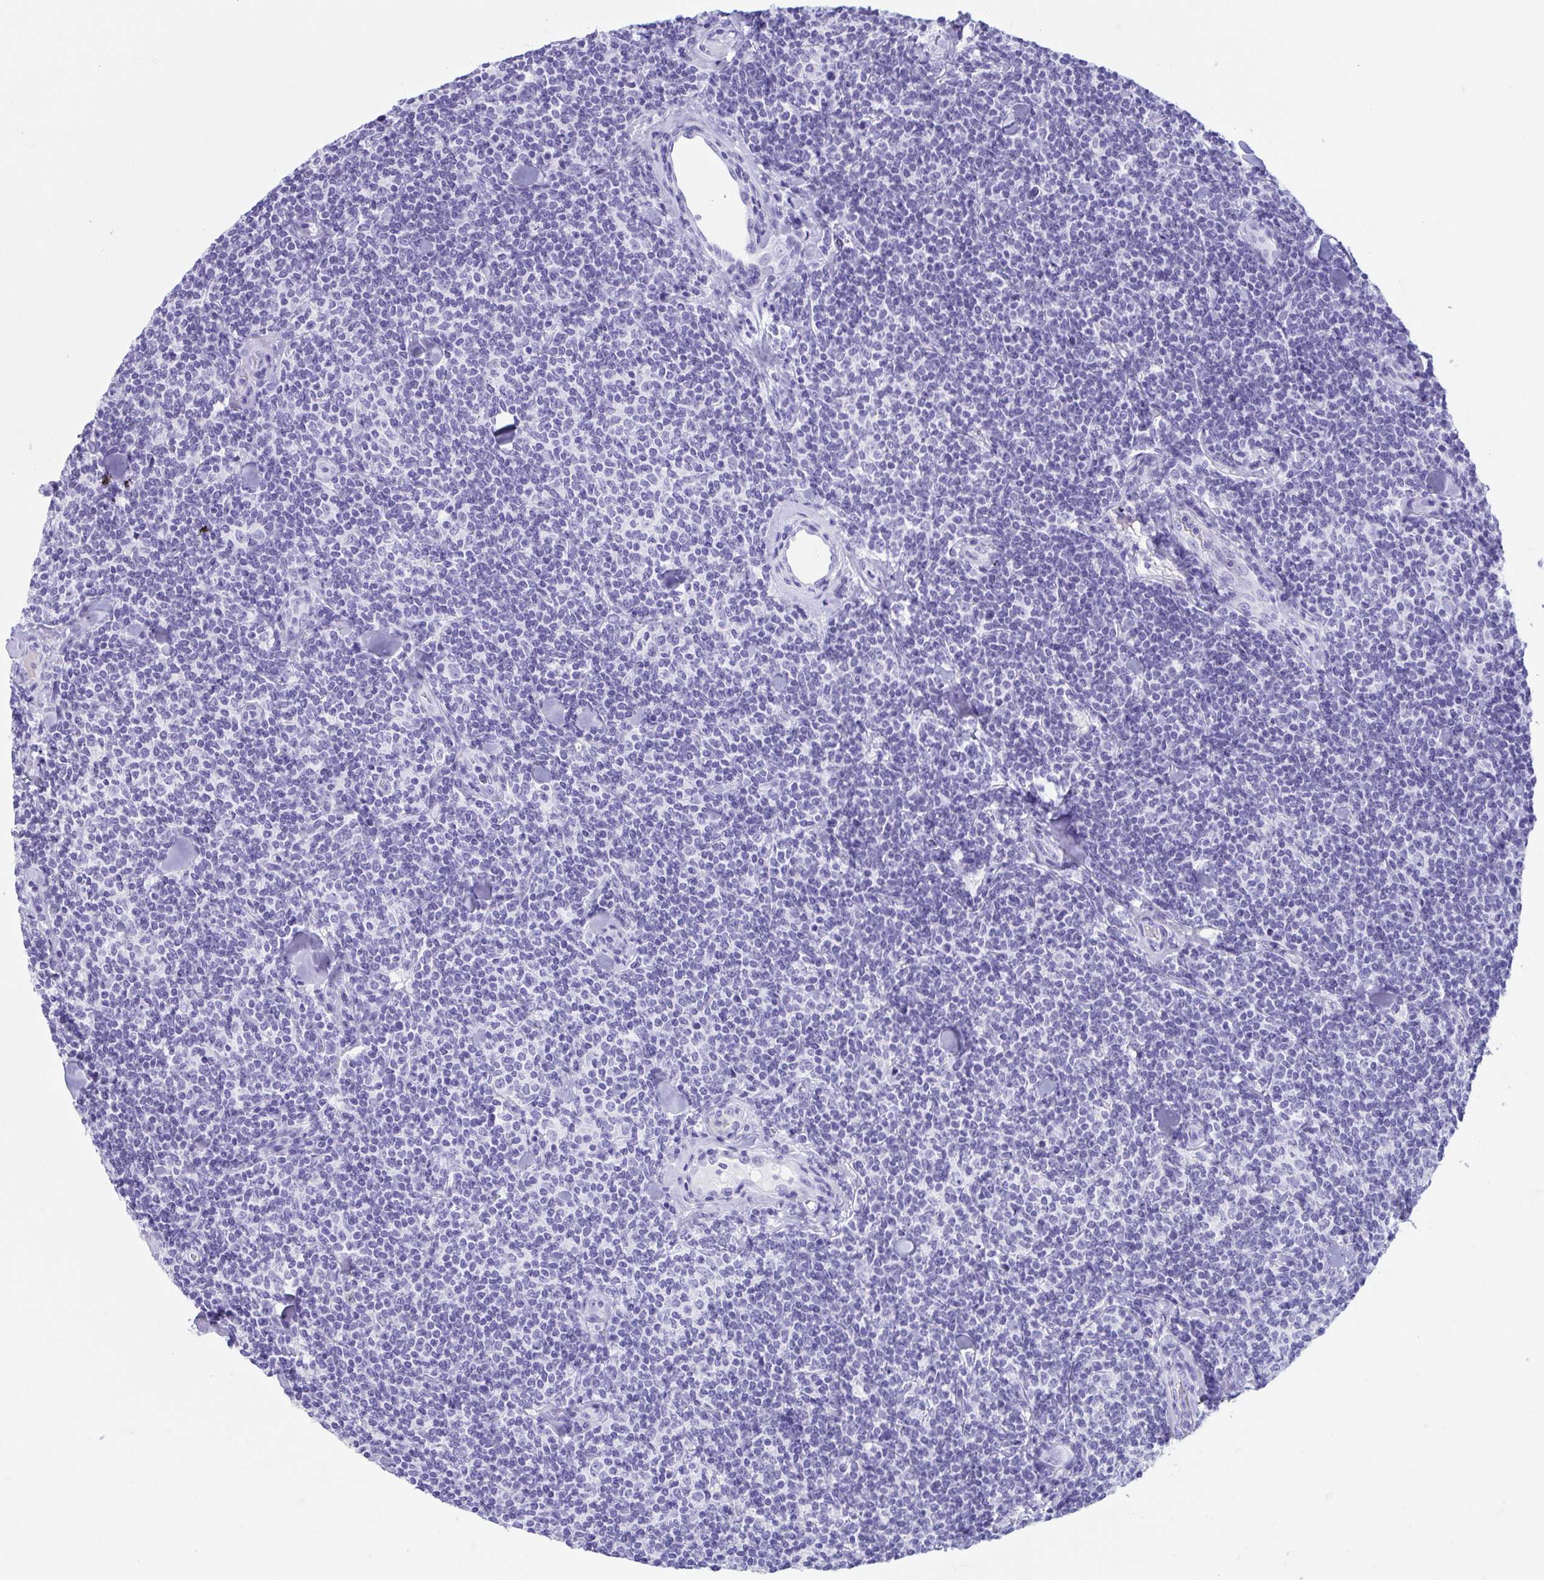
{"staining": {"intensity": "negative", "quantity": "none", "location": "none"}, "tissue": "lymphoma", "cell_type": "Tumor cells", "image_type": "cancer", "snomed": [{"axis": "morphology", "description": "Malignant lymphoma, non-Hodgkin's type, Low grade"}, {"axis": "topography", "description": "Lymph node"}], "caption": "Tumor cells show no significant protein positivity in lymphoma.", "gene": "TMEM35A", "patient": {"sex": "female", "age": 56}}